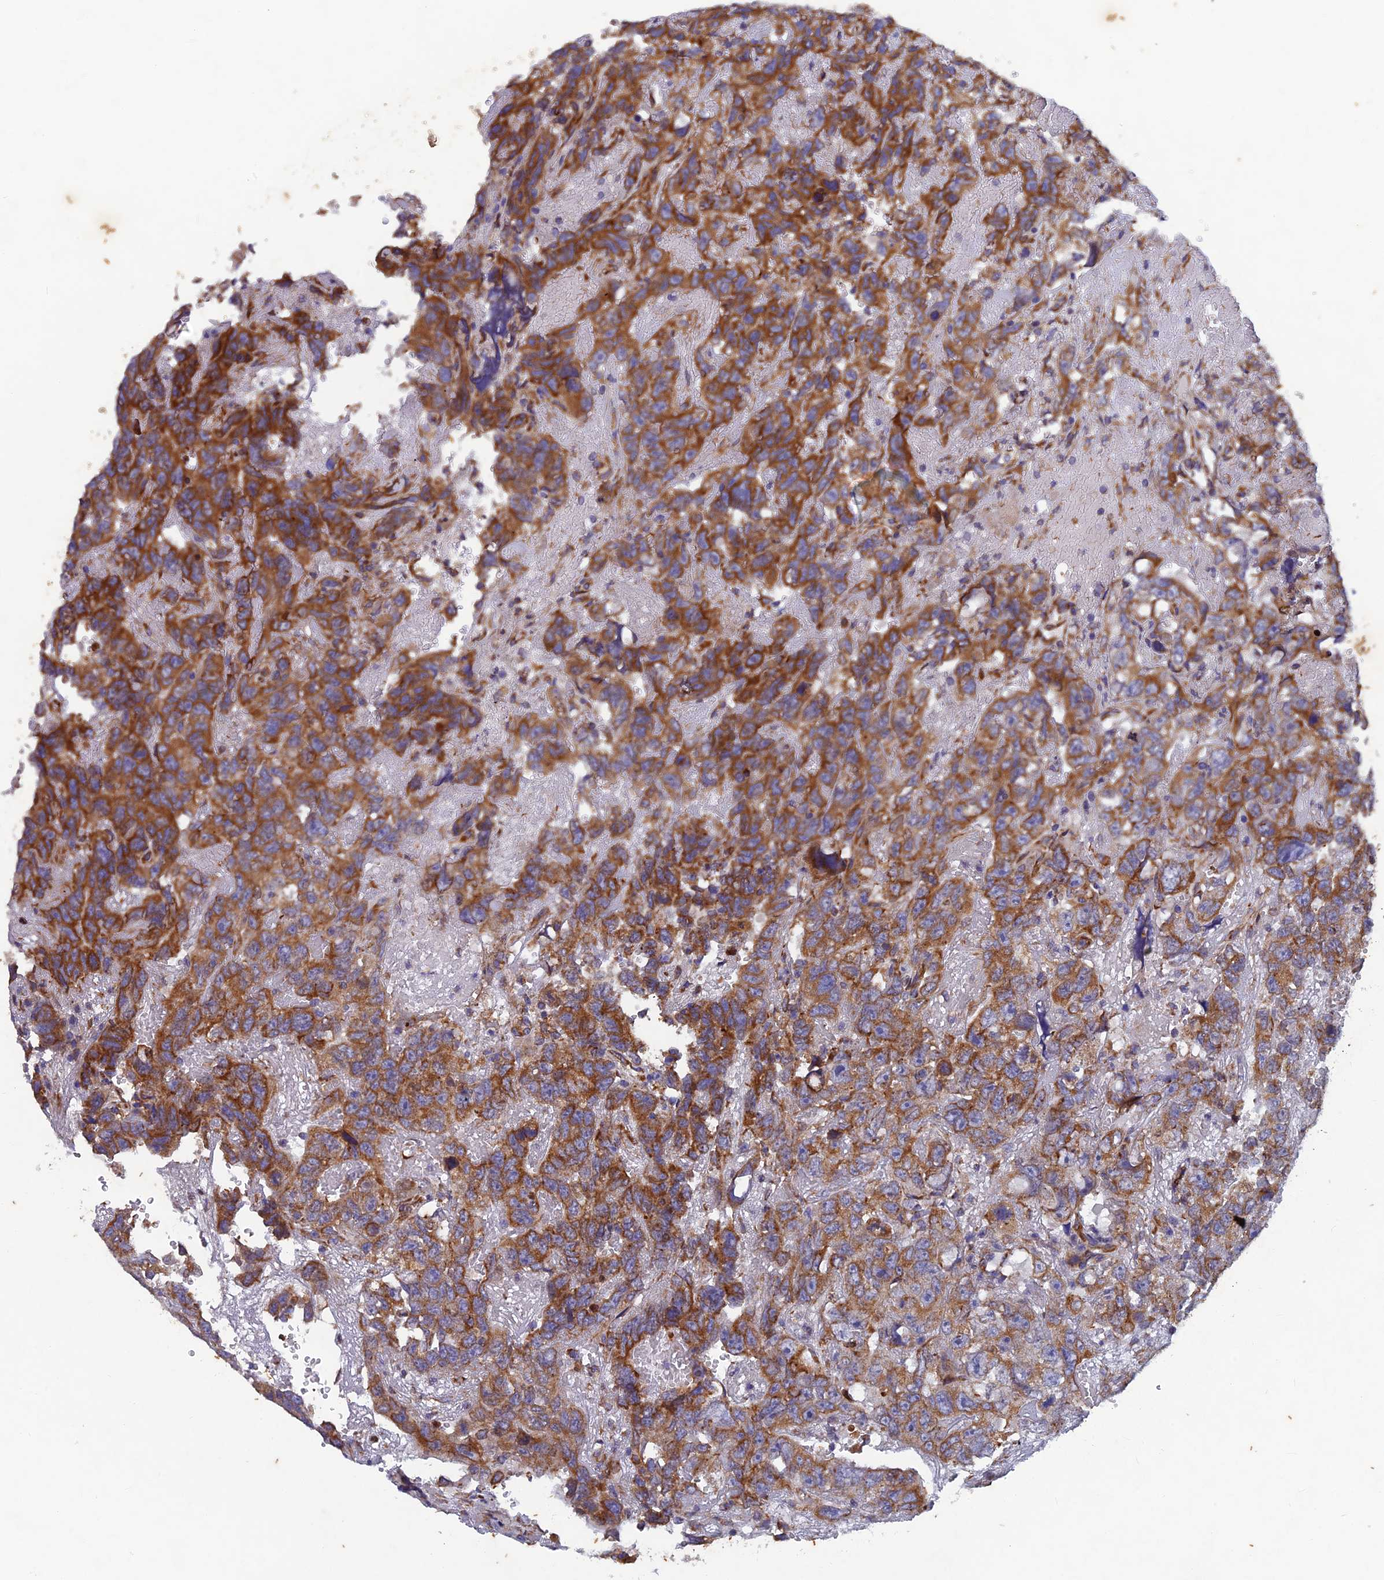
{"staining": {"intensity": "moderate", "quantity": ">75%", "location": "cytoplasmic/membranous"}, "tissue": "testis cancer", "cell_type": "Tumor cells", "image_type": "cancer", "snomed": [{"axis": "morphology", "description": "Carcinoma, Embryonal, NOS"}, {"axis": "topography", "description": "Testis"}], "caption": "Immunohistochemical staining of human testis cancer (embryonal carcinoma) shows moderate cytoplasmic/membranous protein expression in approximately >75% of tumor cells.", "gene": "AP4S1", "patient": {"sex": "male", "age": 45}}